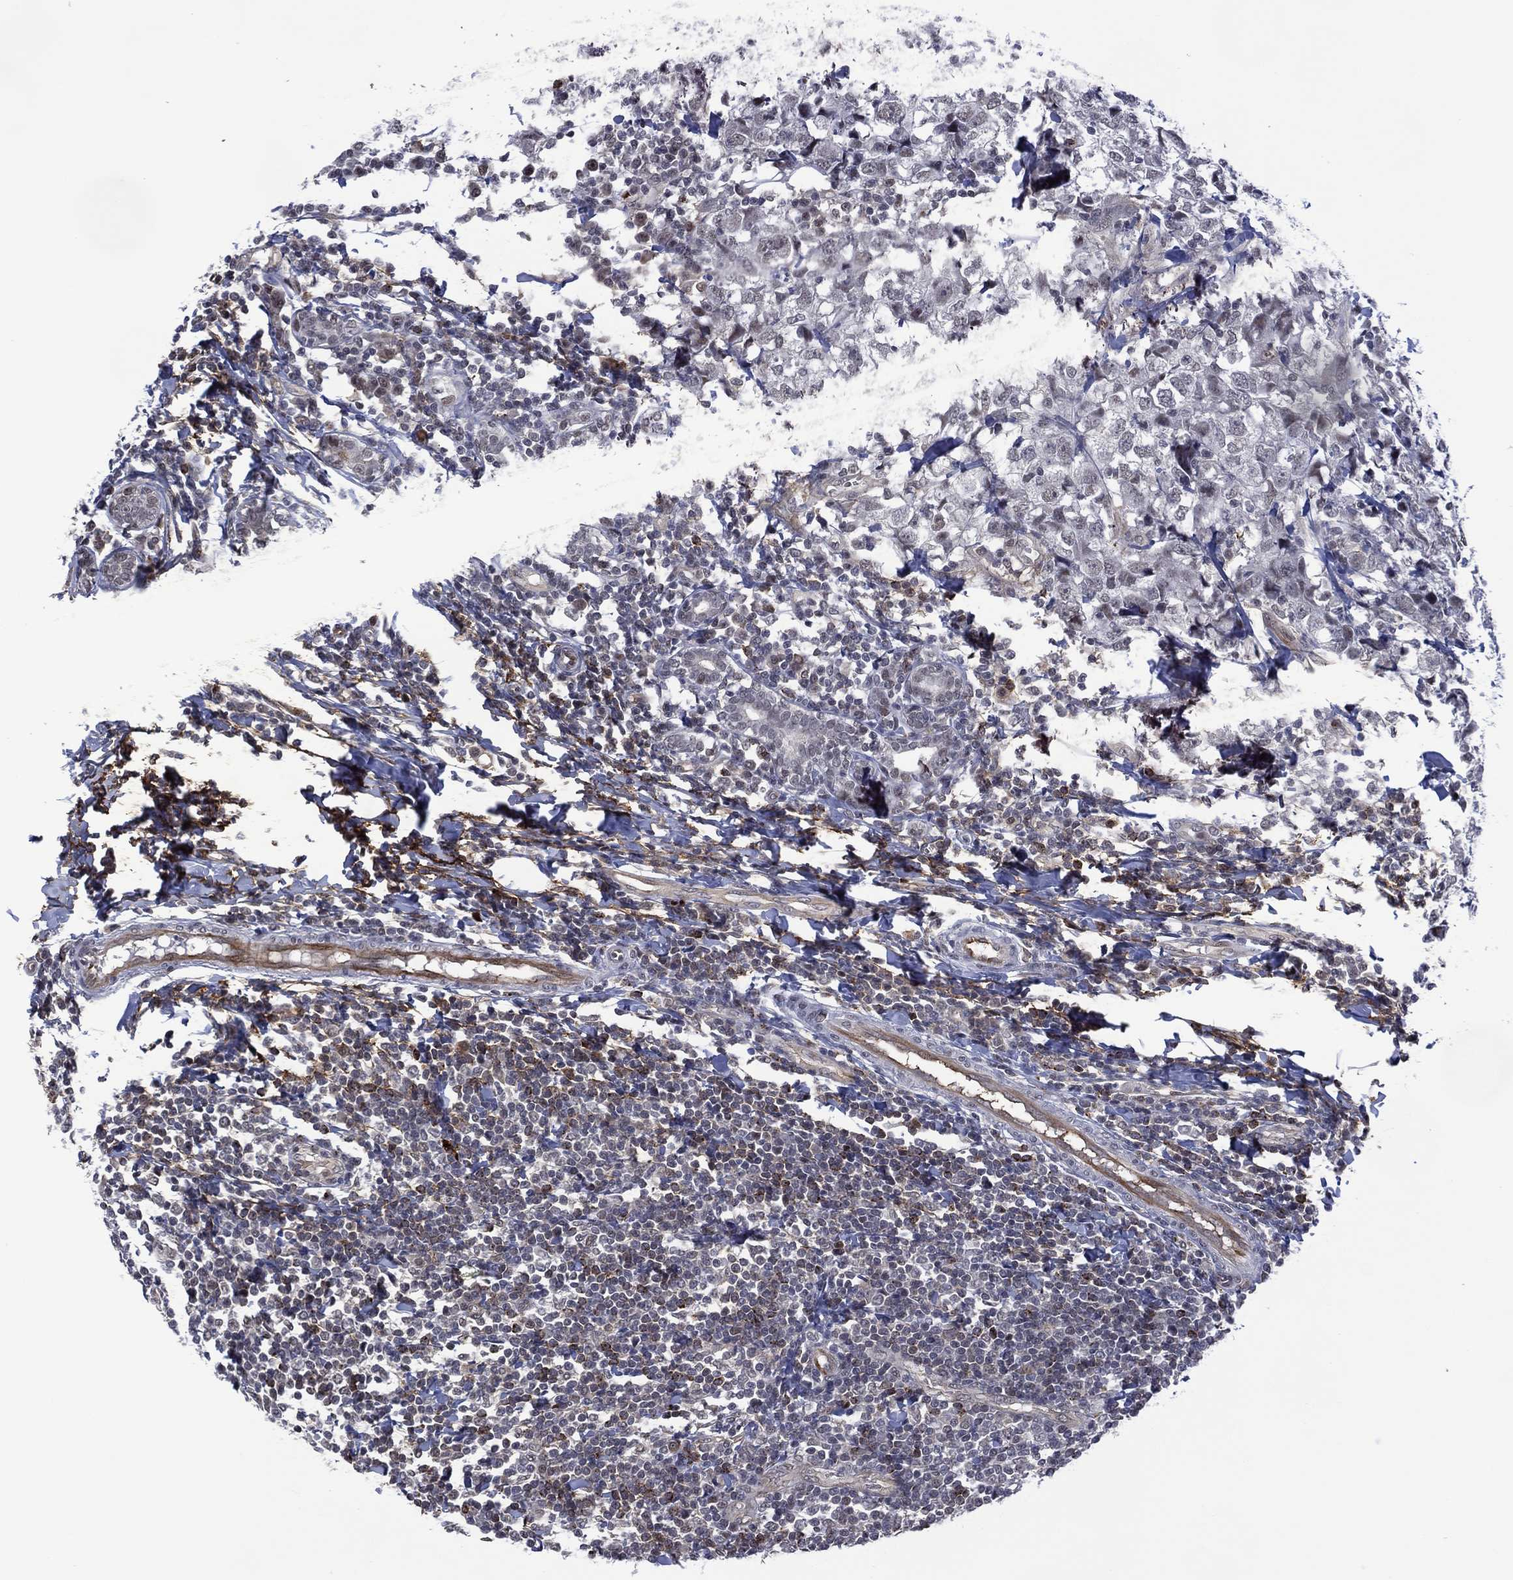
{"staining": {"intensity": "negative", "quantity": "none", "location": "none"}, "tissue": "breast cancer", "cell_type": "Tumor cells", "image_type": "cancer", "snomed": [{"axis": "morphology", "description": "Duct carcinoma"}, {"axis": "topography", "description": "Breast"}], "caption": "This is a image of immunohistochemistry (IHC) staining of breast cancer (intraductal carcinoma), which shows no expression in tumor cells.", "gene": "DPP4", "patient": {"sex": "female", "age": 30}}